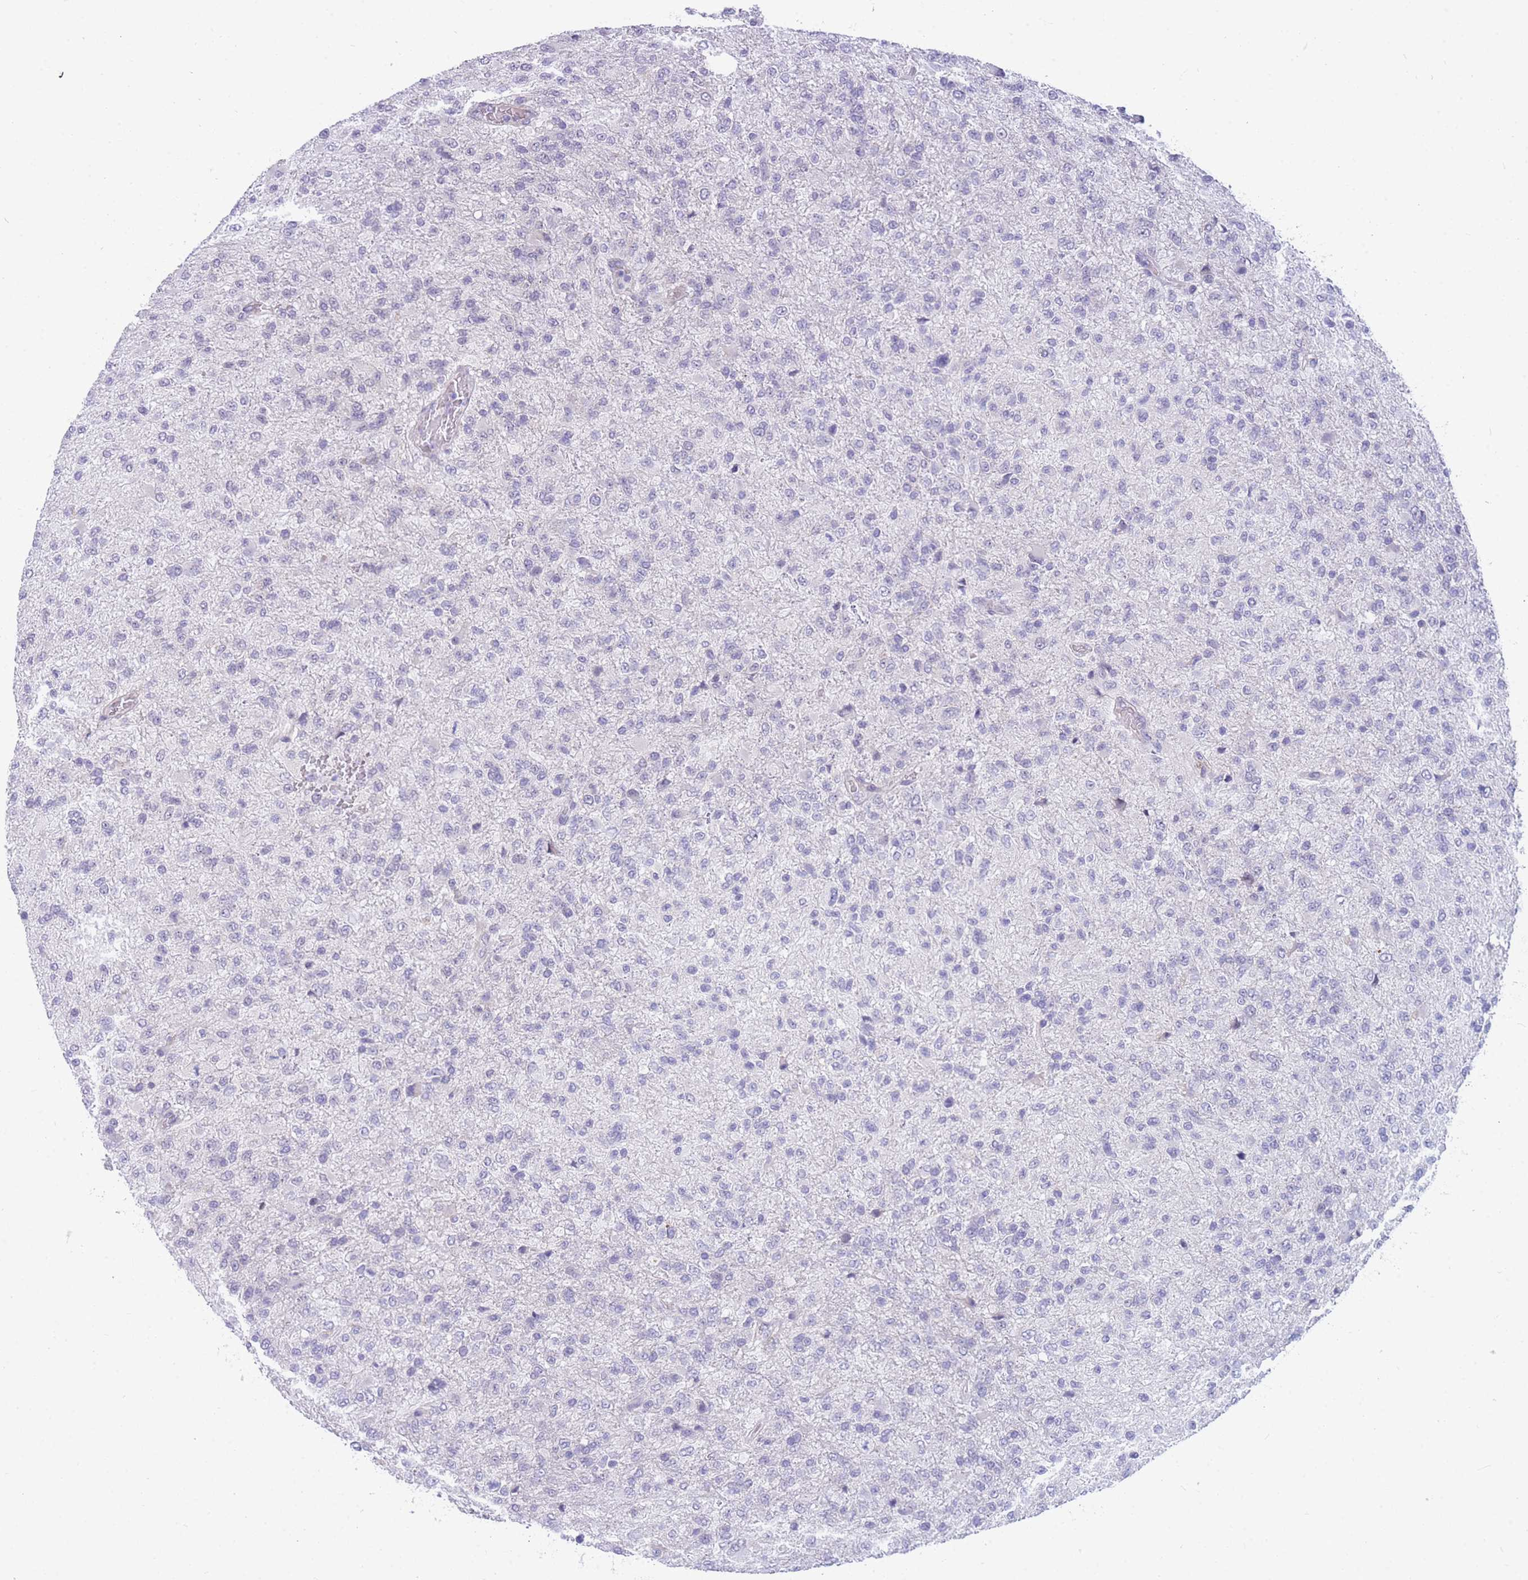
{"staining": {"intensity": "moderate", "quantity": "<25%", "location": "cytoplasmic/membranous"}, "tissue": "glioma", "cell_type": "Tumor cells", "image_type": "cancer", "snomed": [{"axis": "morphology", "description": "Glioma, malignant, High grade"}, {"axis": "topography", "description": "Brain"}], "caption": "High-power microscopy captured an IHC micrograph of malignant high-grade glioma, revealing moderate cytoplasmic/membranous staining in about <25% of tumor cells.", "gene": "DDX49", "patient": {"sex": "female", "age": 74}}